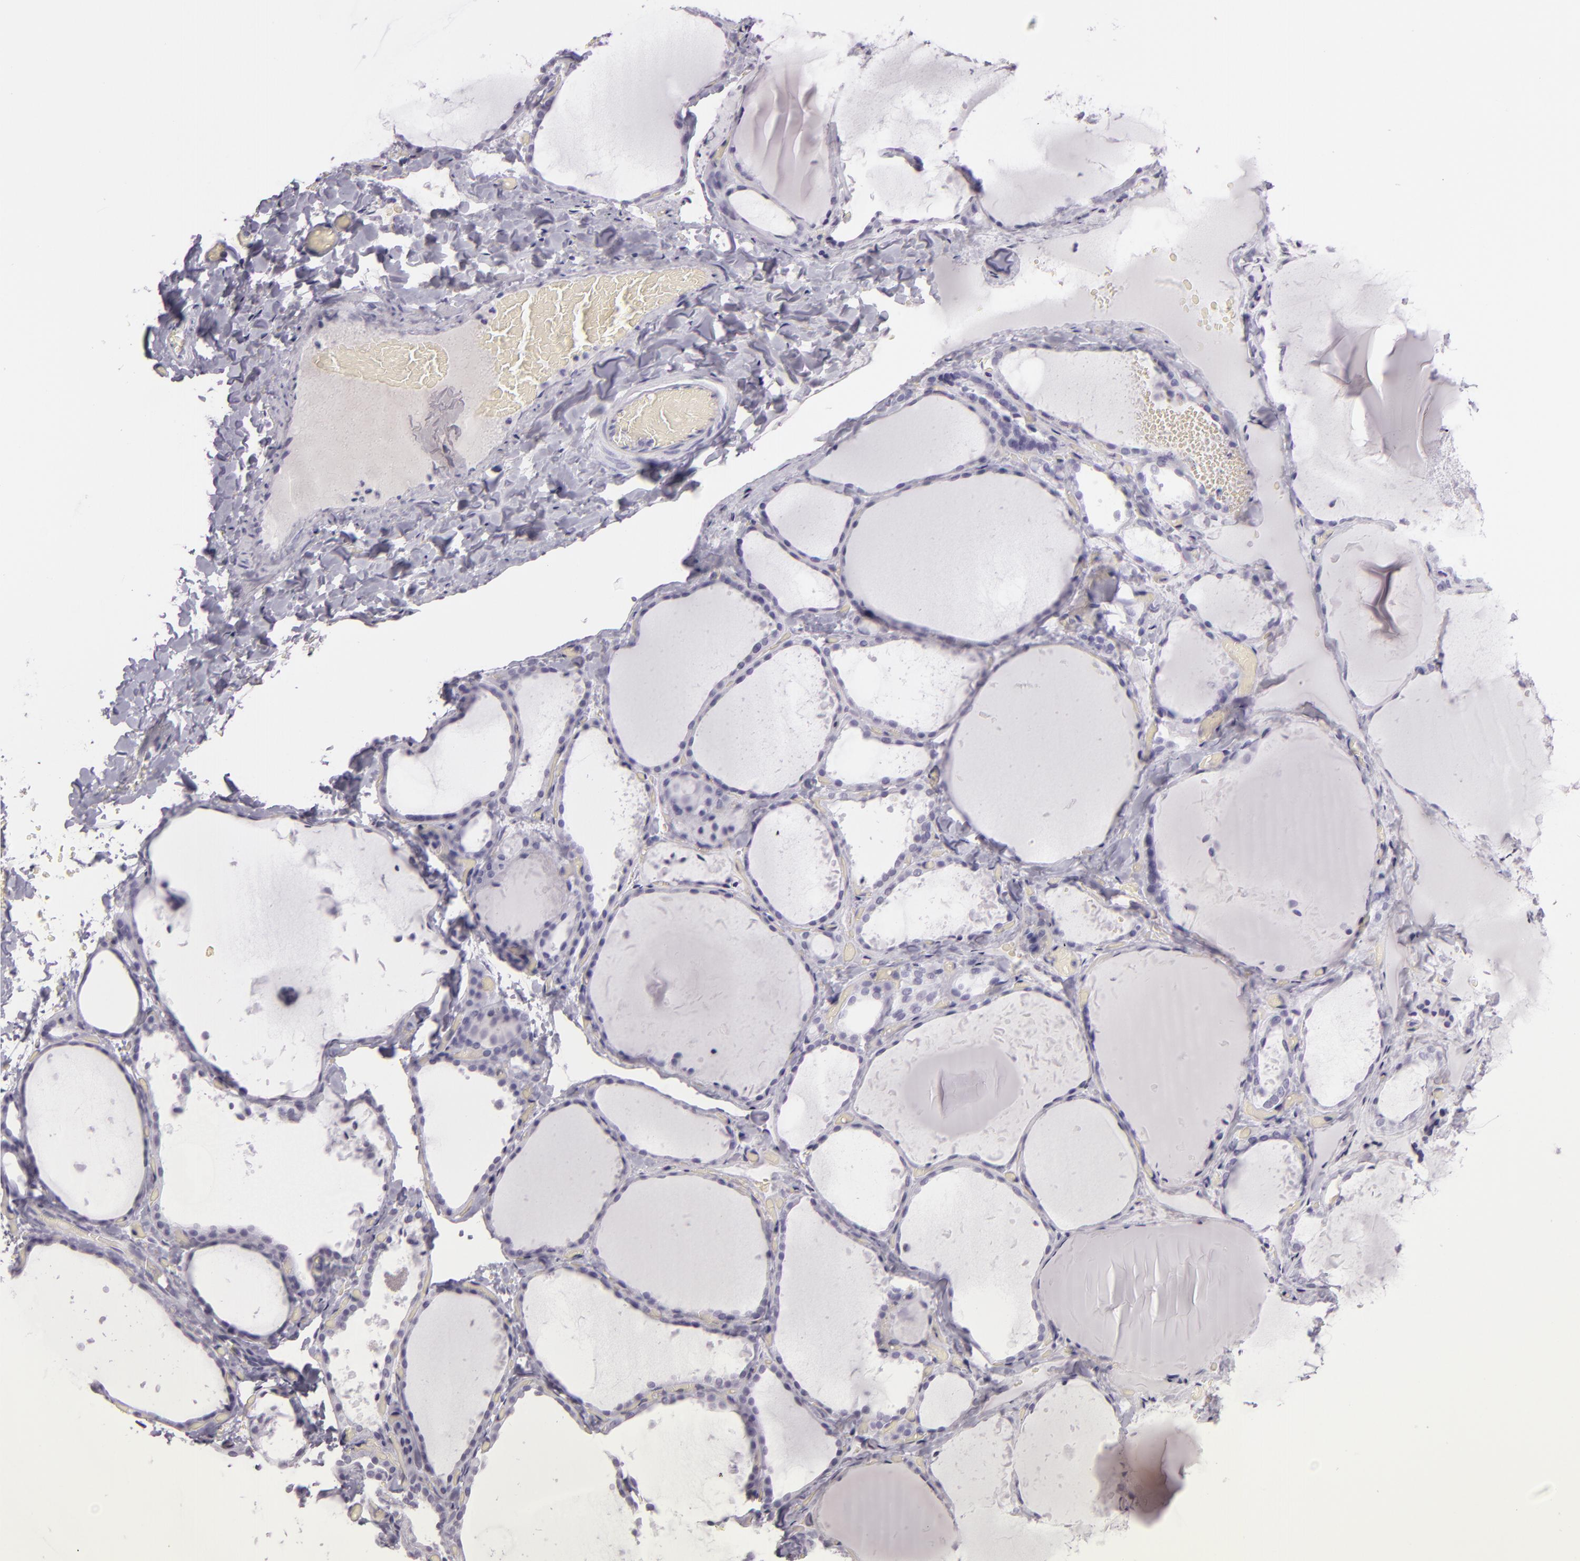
{"staining": {"intensity": "negative", "quantity": "none", "location": "none"}, "tissue": "thyroid gland", "cell_type": "Glandular cells", "image_type": "normal", "snomed": [{"axis": "morphology", "description": "Normal tissue, NOS"}, {"axis": "topography", "description": "Thyroid gland"}], "caption": "DAB immunohistochemical staining of unremarkable human thyroid gland displays no significant expression in glandular cells.", "gene": "MUC6", "patient": {"sex": "female", "age": 22}}